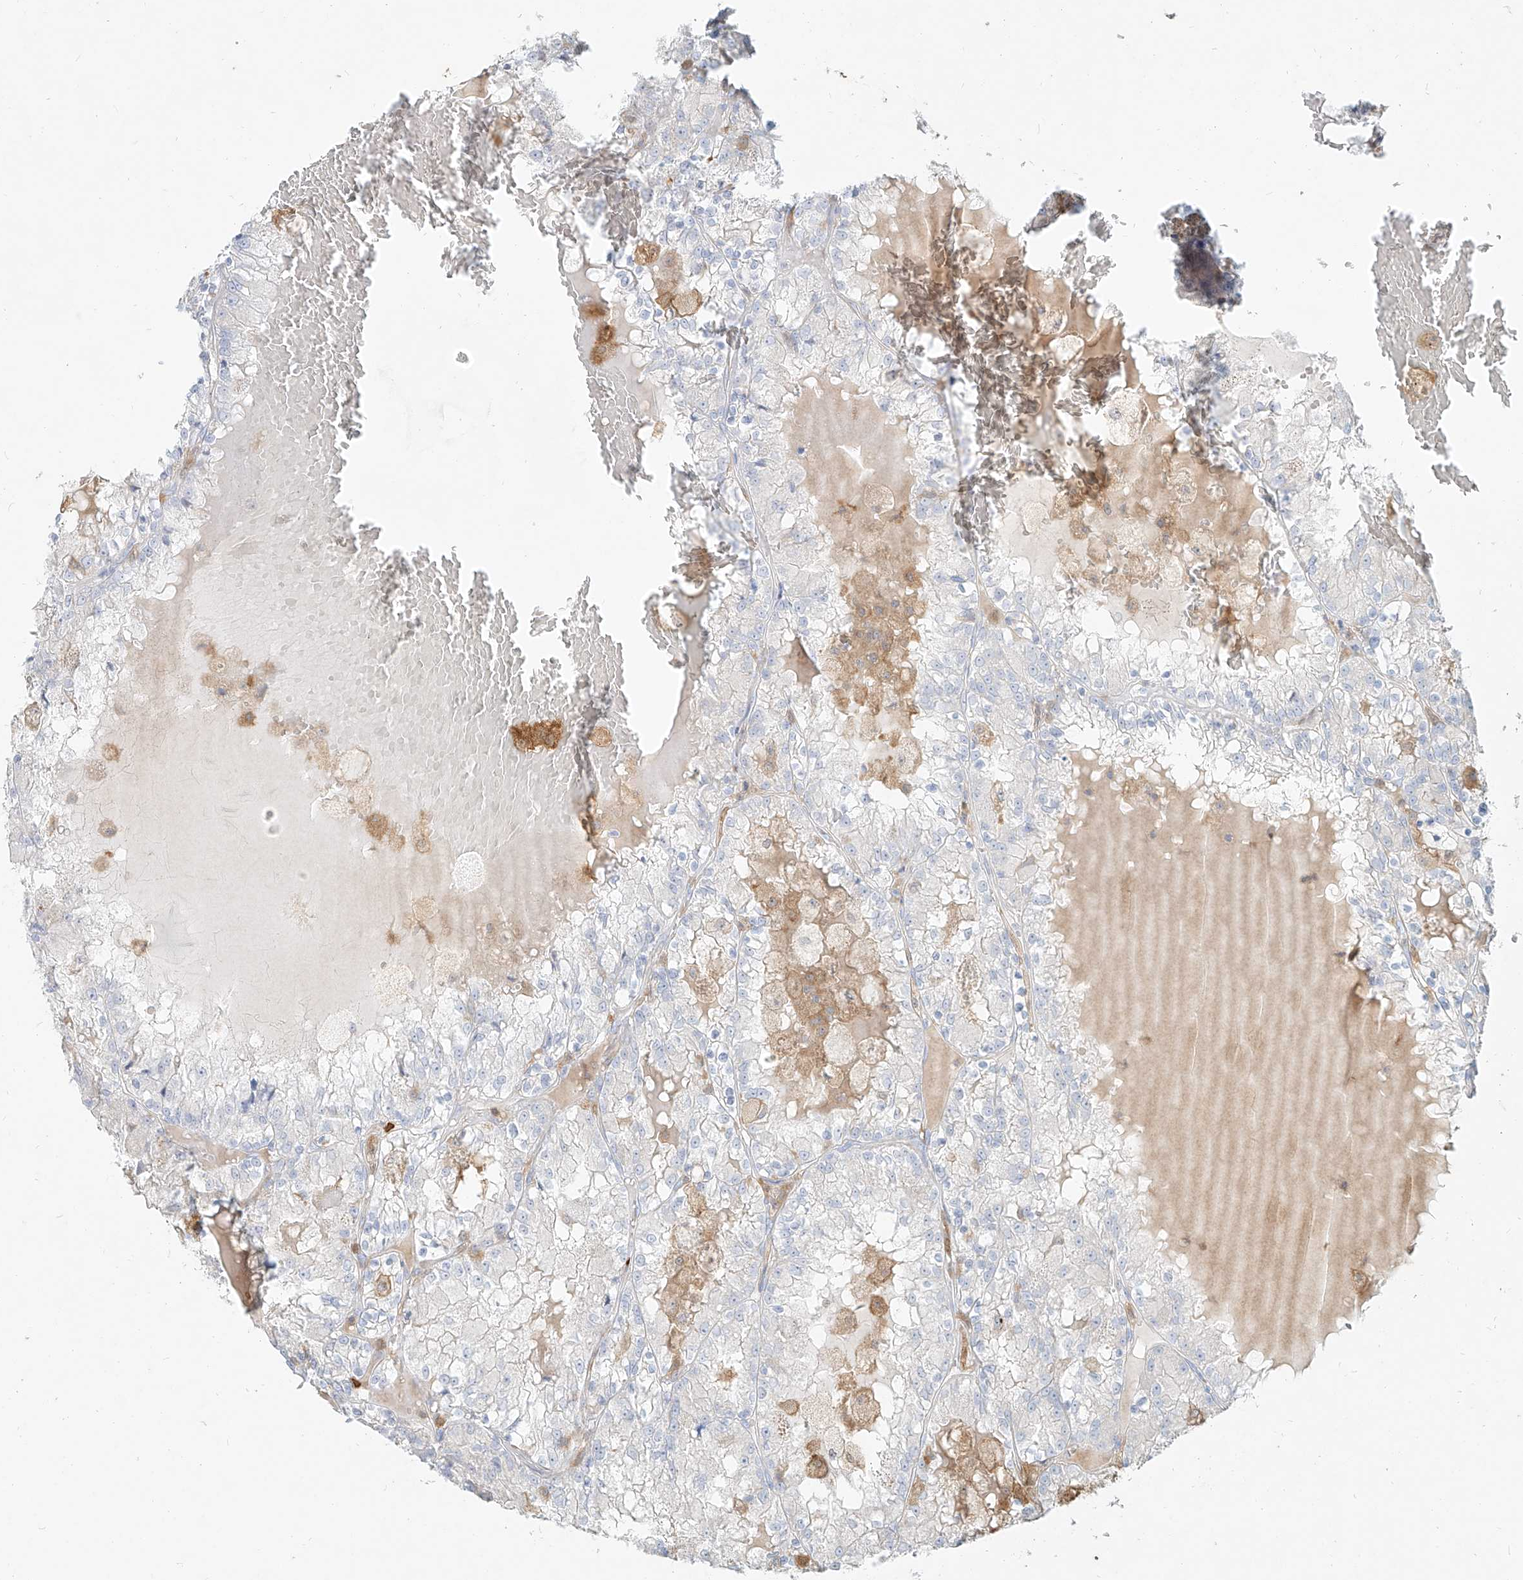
{"staining": {"intensity": "negative", "quantity": "none", "location": "none"}, "tissue": "renal cancer", "cell_type": "Tumor cells", "image_type": "cancer", "snomed": [{"axis": "morphology", "description": "Adenocarcinoma, NOS"}, {"axis": "topography", "description": "Kidney"}], "caption": "Histopathology image shows no significant protein positivity in tumor cells of renal adenocarcinoma.", "gene": "PGD", "patient": {"sex": "female", "age": 56}}